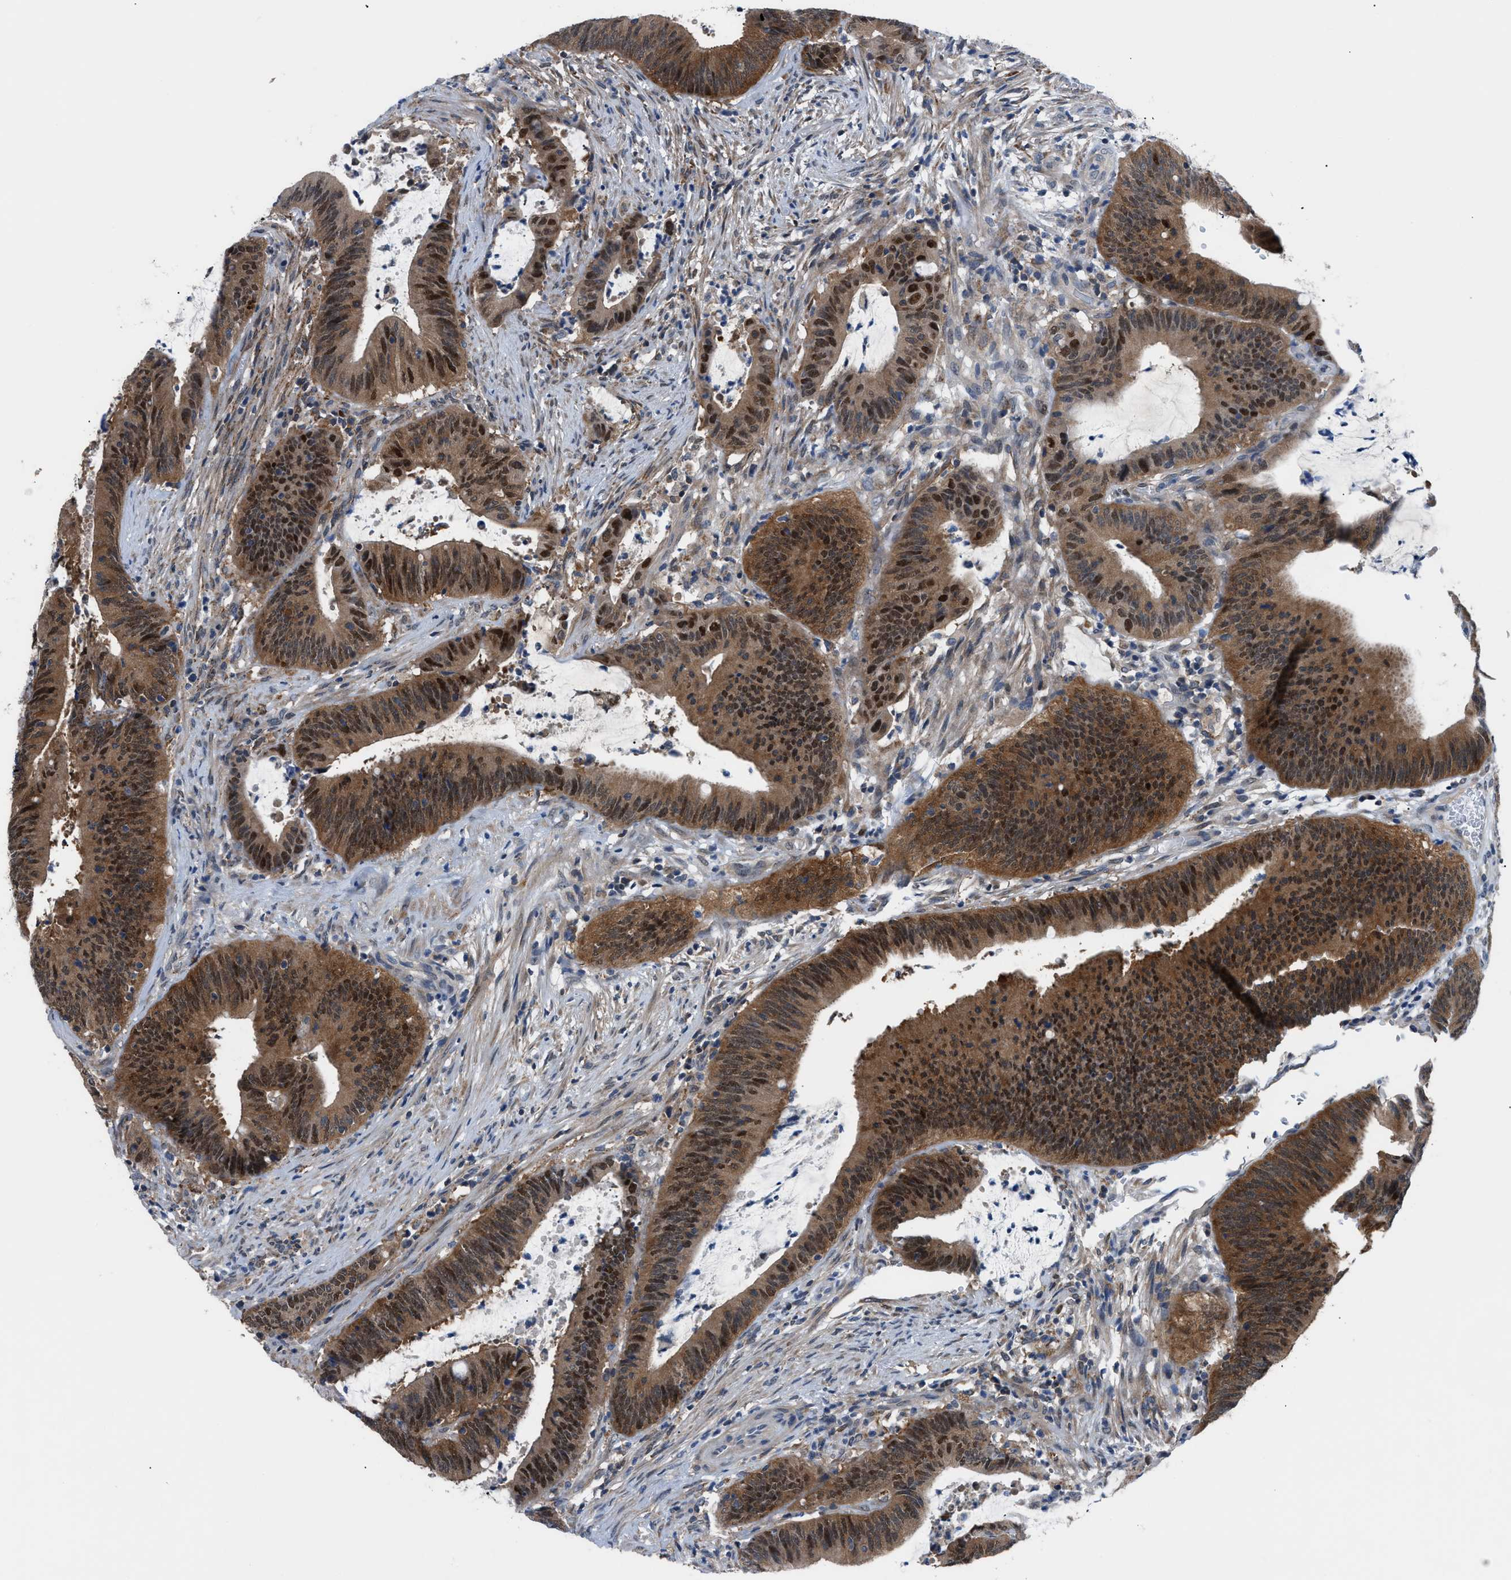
{"staining": {"intensity": "strong", "quantity": ">75%", "location": "cytoplasmic/membranous,nuclear"}, "tissue": "colorectal cancer", "cell_type": "Tumor cells", "image_type": "cancer", "snomed": [{"axis": "morphology", "description": "Normal tissue, NOS"}, {"axis": "morphology", "description": "Adenocarcinoma, NOS"}, {"axis": "topography", "description": "Rectum"}], "caption": "This micrograph displays IHC staining of colorectal cancer (adenocarcinoma), with high strong cytoplasmic/membranous and nuclear expression in about >75% of tumor cells.", "gene": "TMEM45B", "patient": {"sex": "female", "age": 66}}